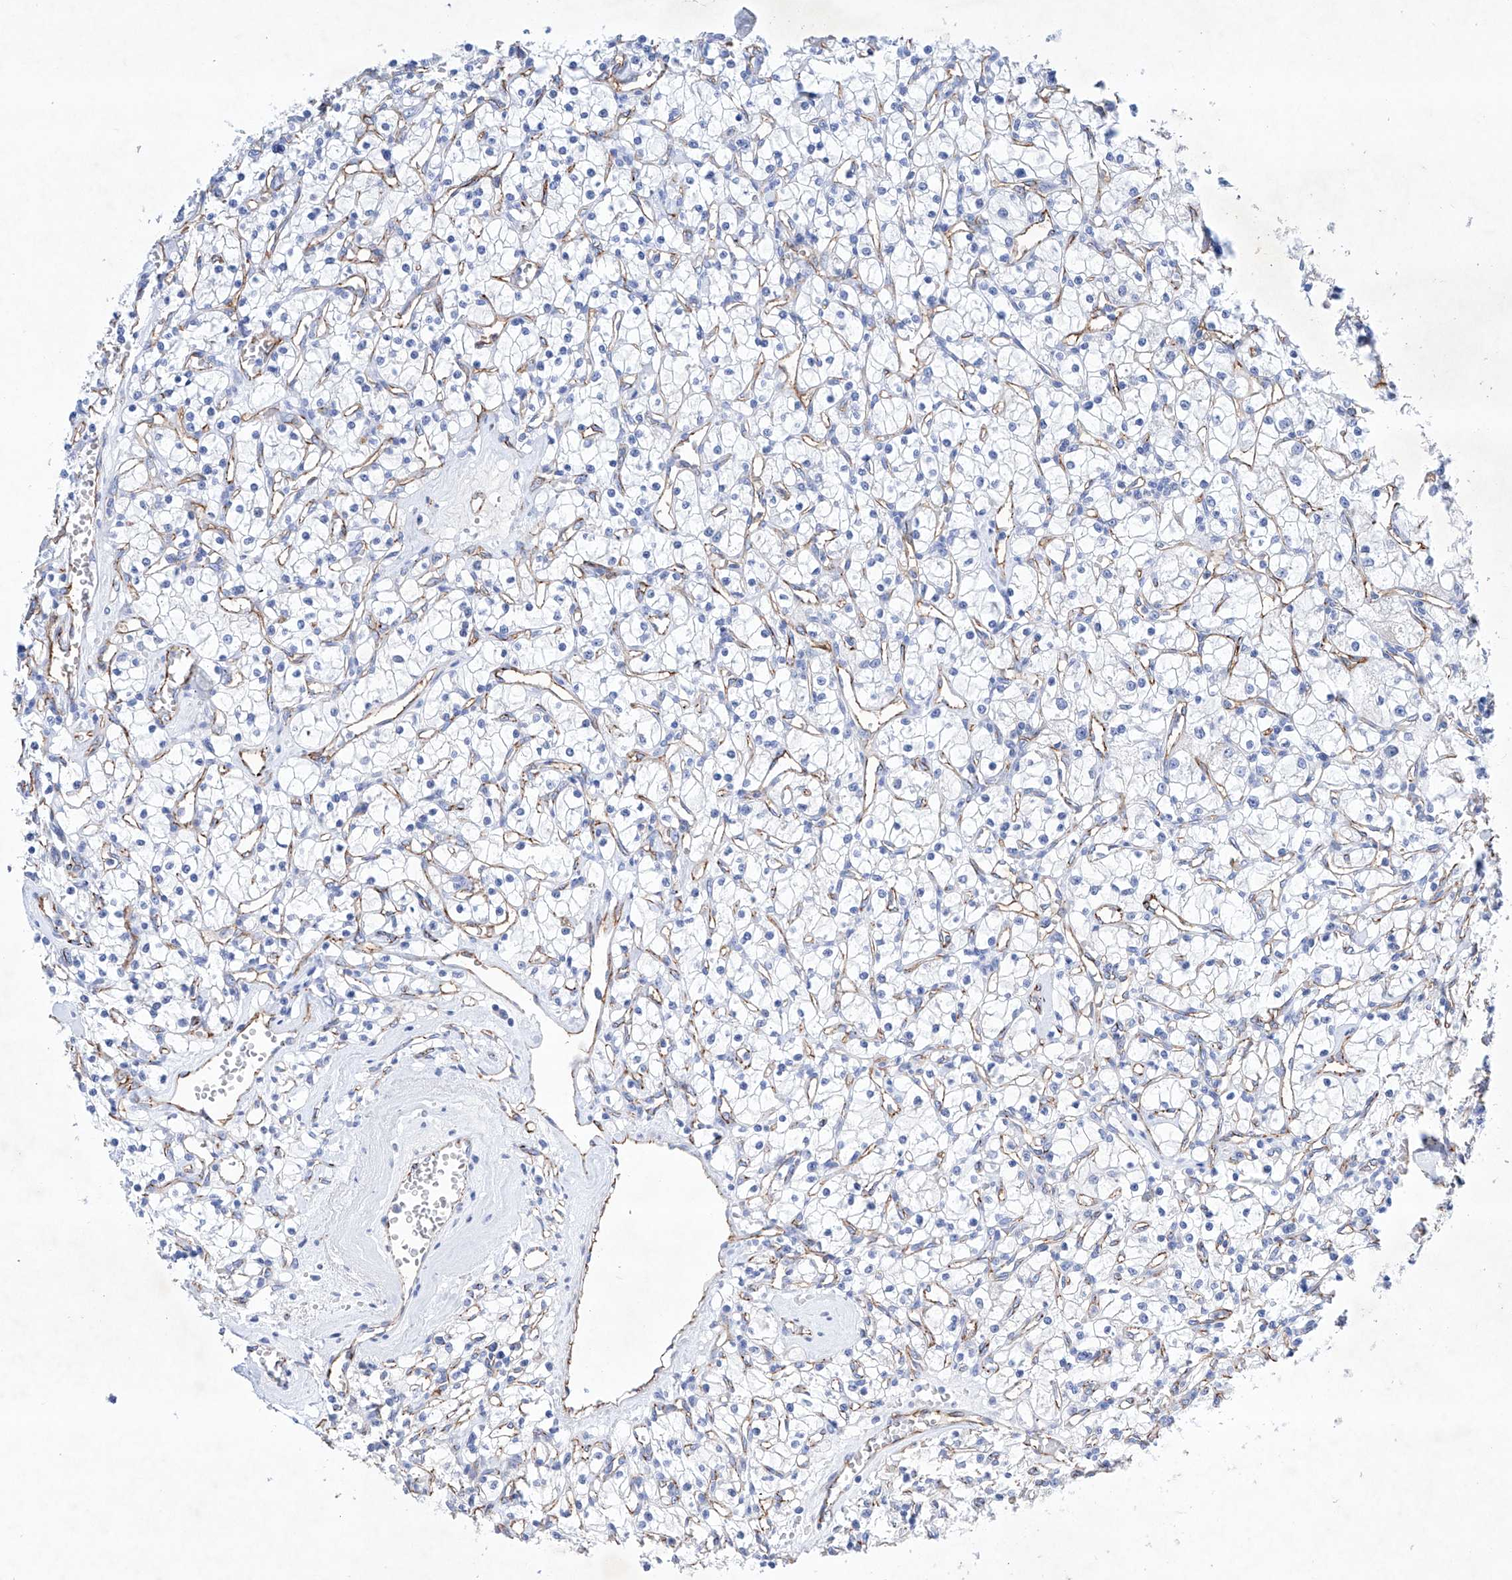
{"staining": {"intensity": "negative", "quantity": "none", "location": "none"}, "tissue": "renal cancer", "cell_type": "Tumor cells", "image_type": "cancer", "snomed": [{"axis": "morphology", "description": "Adenocarcinoma, NOS"}, {"axis": "topography", "description": "Kidney"}], "caption": "An image of renal cancer (adenocarcinoma) stained for a protein exhibits no brown staining in tumor cells.", "gene": "ETV7", "patient": {"sex": "female", "age": 59}}